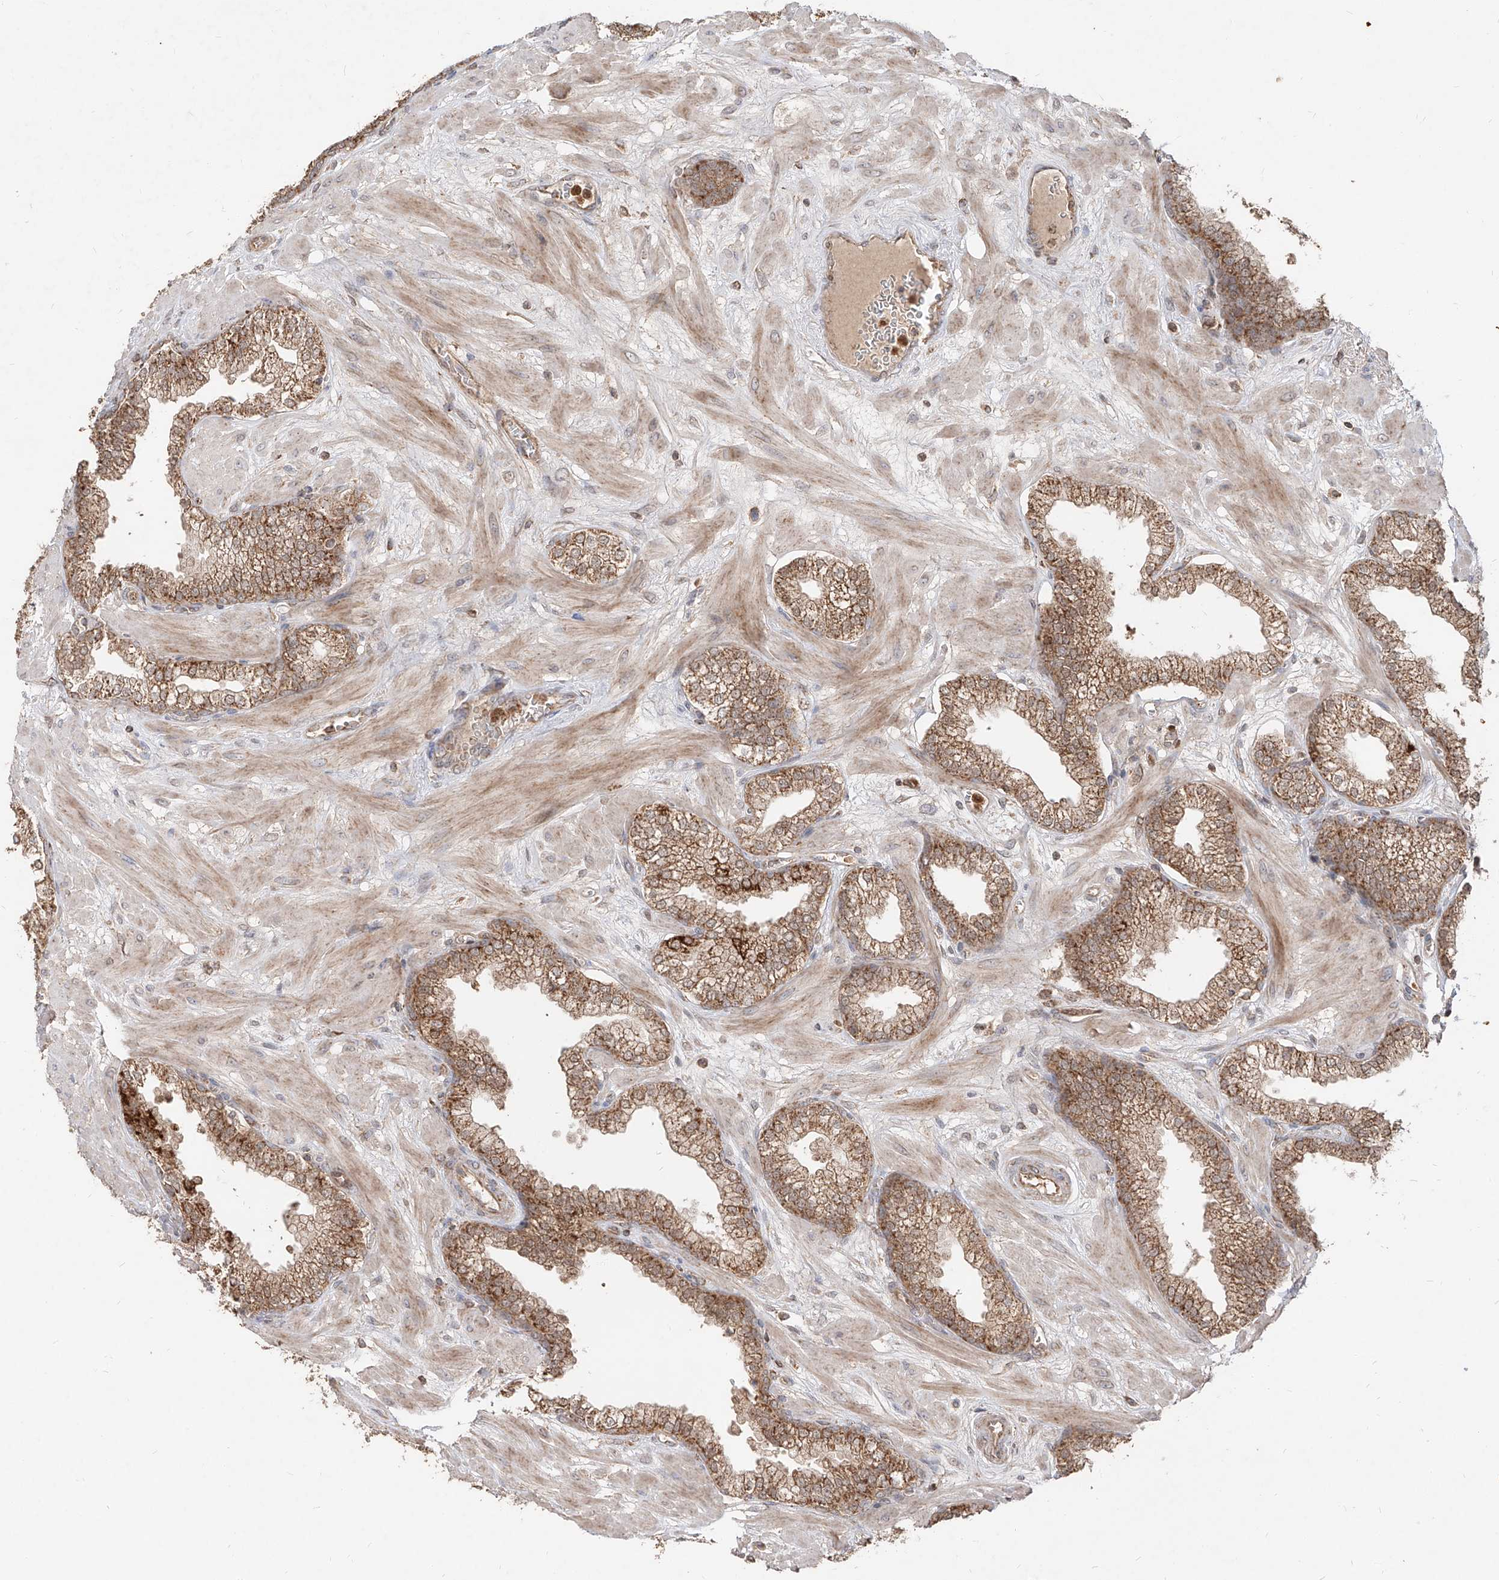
{"staining": {"intensity": "moderate", "quantity": ">75%", "location": "cytoplasmic/membranous"}, "tissue": "prostate", "cell_type": "Glandular cells", "image_type": "normal", "snomed": [{"axis": "morphology", "description": "Normal tissue, NOS"}, {"axis": "morphology", "description": "Urothelial carcinoma, Low grade"}, {"axis": "topography", "description": "Urinary bladder"}, {"axis": "topography", "description": "Prostate"}], "caption": "An immunohistochemistry (IHC) photomicrograph of unremarkable tissue is shown. Protein staining in brown shows moderate cytoplasmic/membranous positivity in prostate within glandular cells.", "gene": "AIM2", "patient": {"sex": "male", "age": 60}}